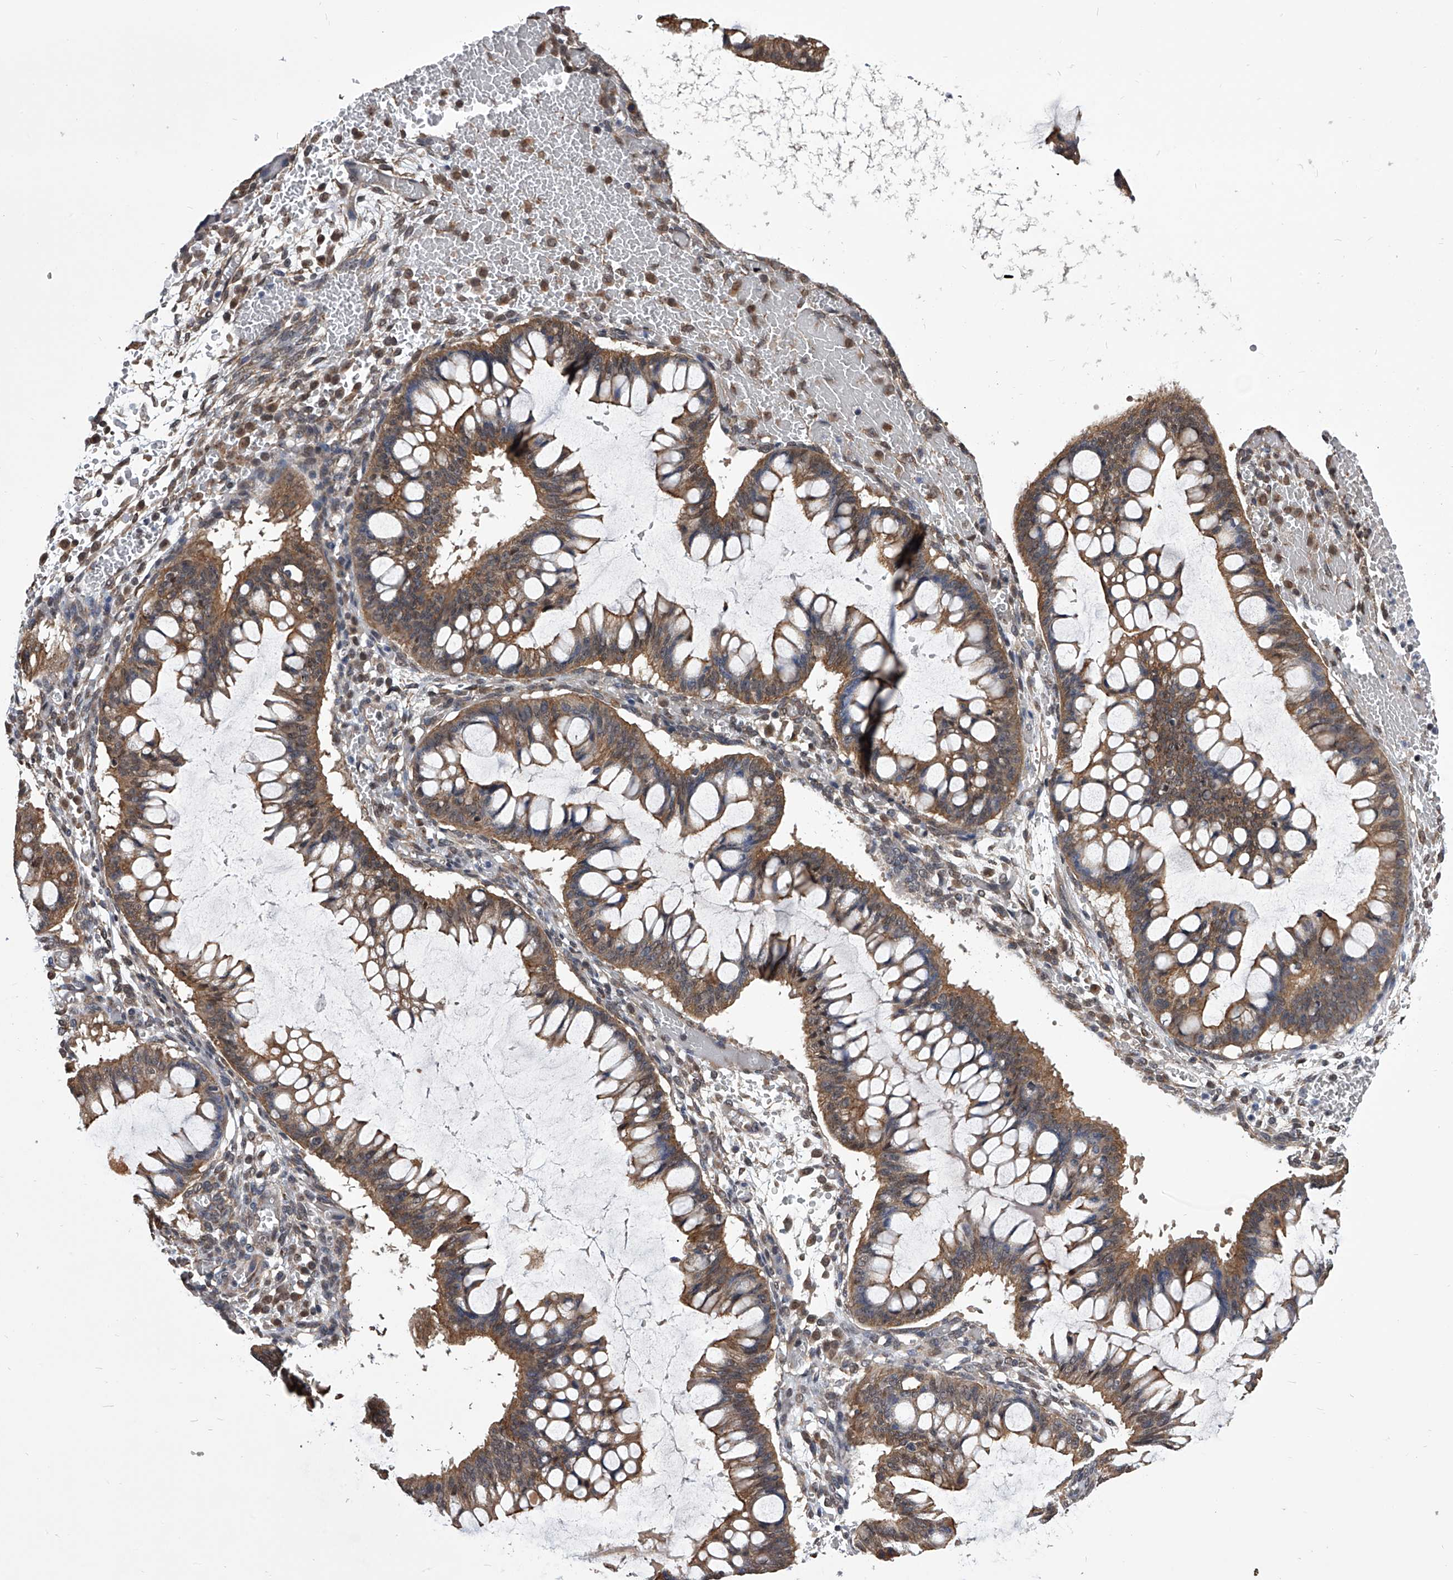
{"staining": {"intensity": "moderate", "quantity": "25%-75%", "location": "cytoplasmic/membranous"}, "tissue": "ovarian cancer", "cell_type": "Tumor cells", "image_type": "cancer", "snomed": [{"axis": "morphology", "description": "Cystadenocarcinoma, mucinous, NOS"}, {"axis": "topography", "description": "Ovary"}], "caption": "Immunohistochemistry (IHC) of human ovarian cancer displays medium levels of moderate cytoplasmic/membranous positivity in approximately 25%-75% of tumor cells.", "gene": "ZNF76", "patient": {"sex": "female", "age": 73}}